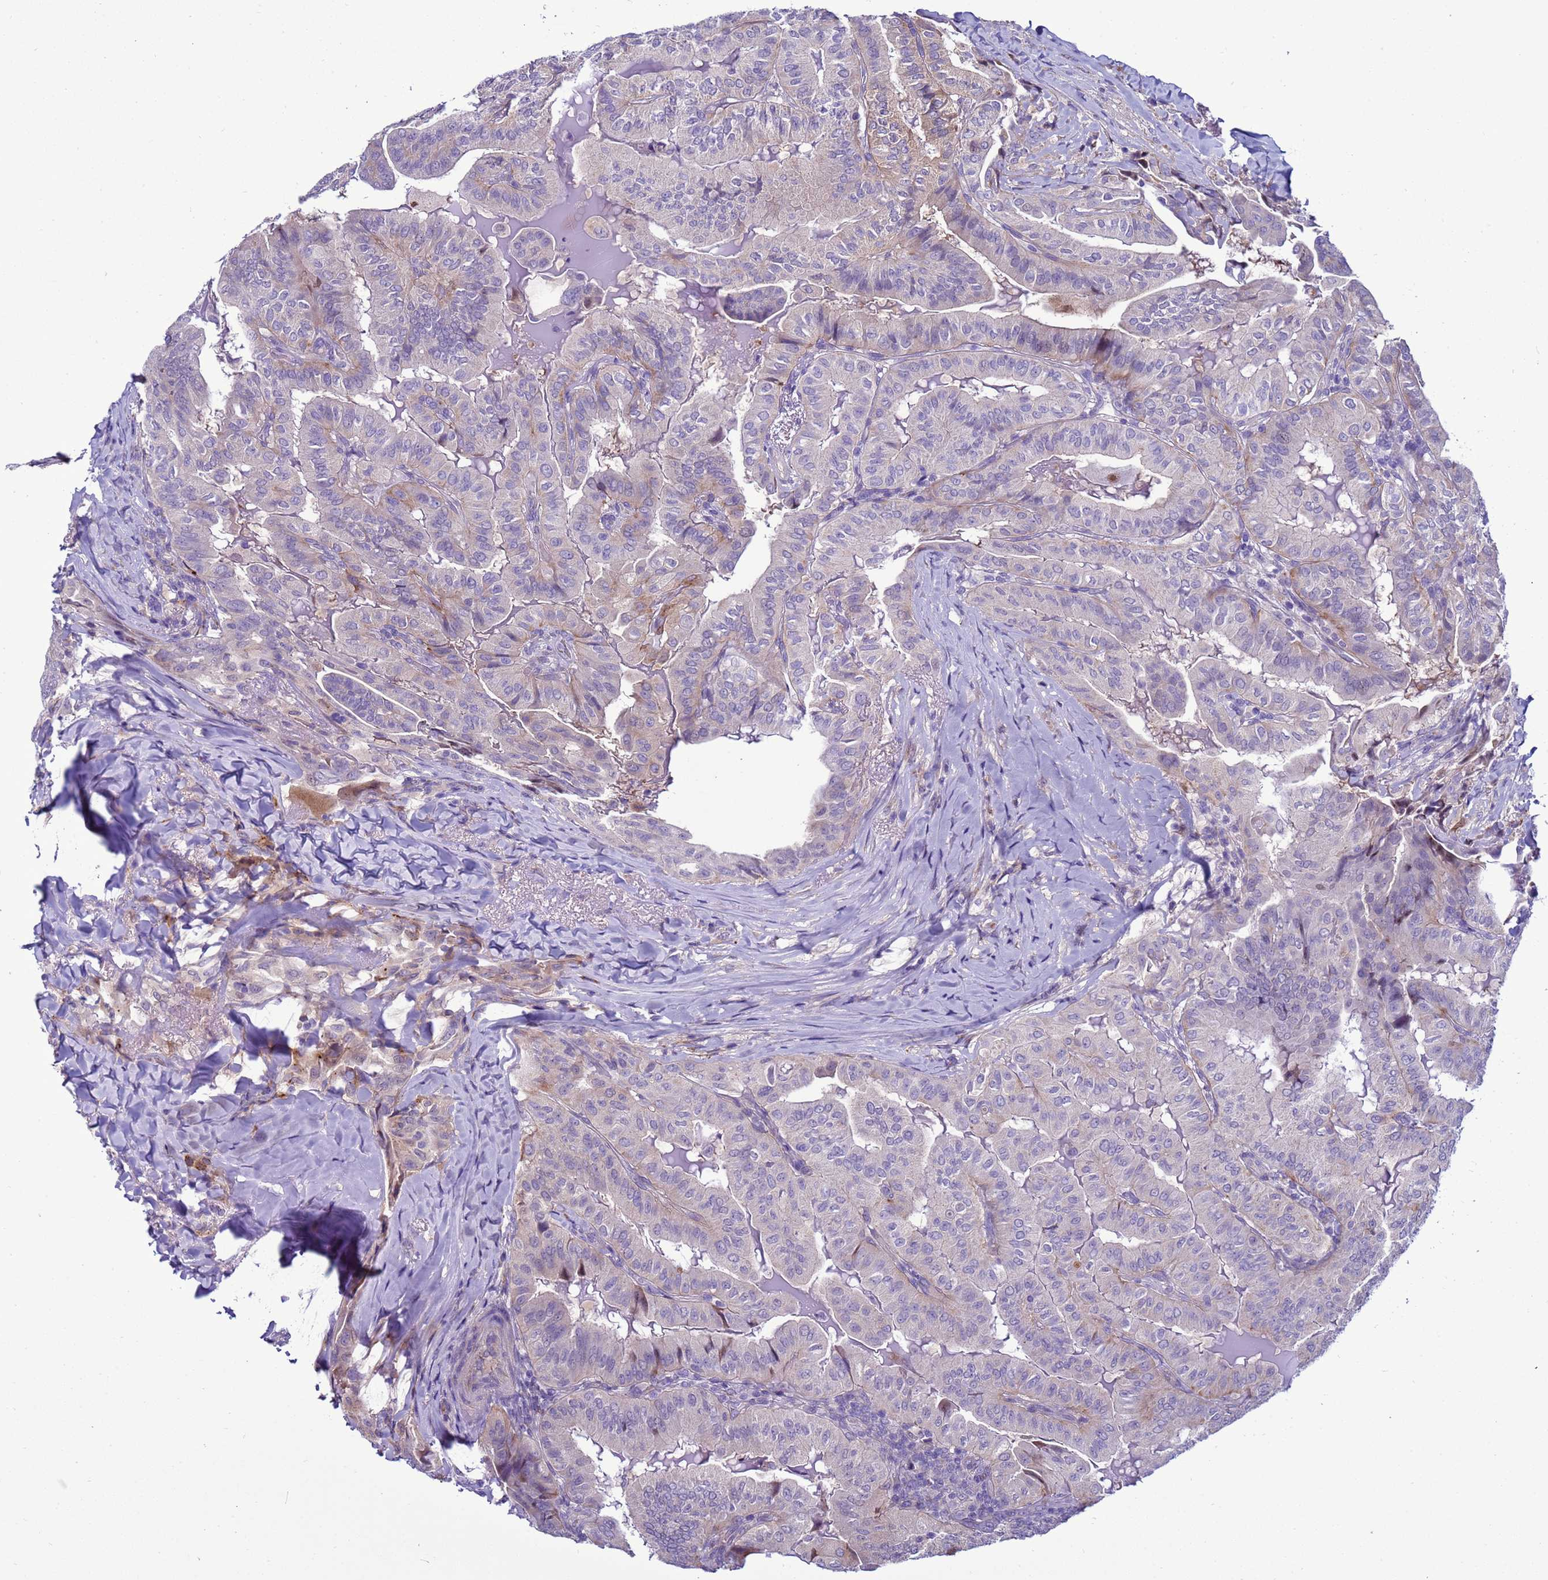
{"staining": {"intensity": "weak", "quantity": "<25%", "location": "cytoplasmic/membranous"}, "tissue": "thyroid cancer", "cell_type": "Tumor cells", "image_type": "cancer", "snomed": [{"axis": "morphology", "description": "Papillary adenocarcinoma, NOS"}, {"axis": "topography", "description": "Thyroid gland"}], "caption": "Immunohistochemical staining of human thyroid cancer demonstrates no significant expression in tumor cells.", "gene": "NAT2", "patient": {"sex": "female", "age": 68}}